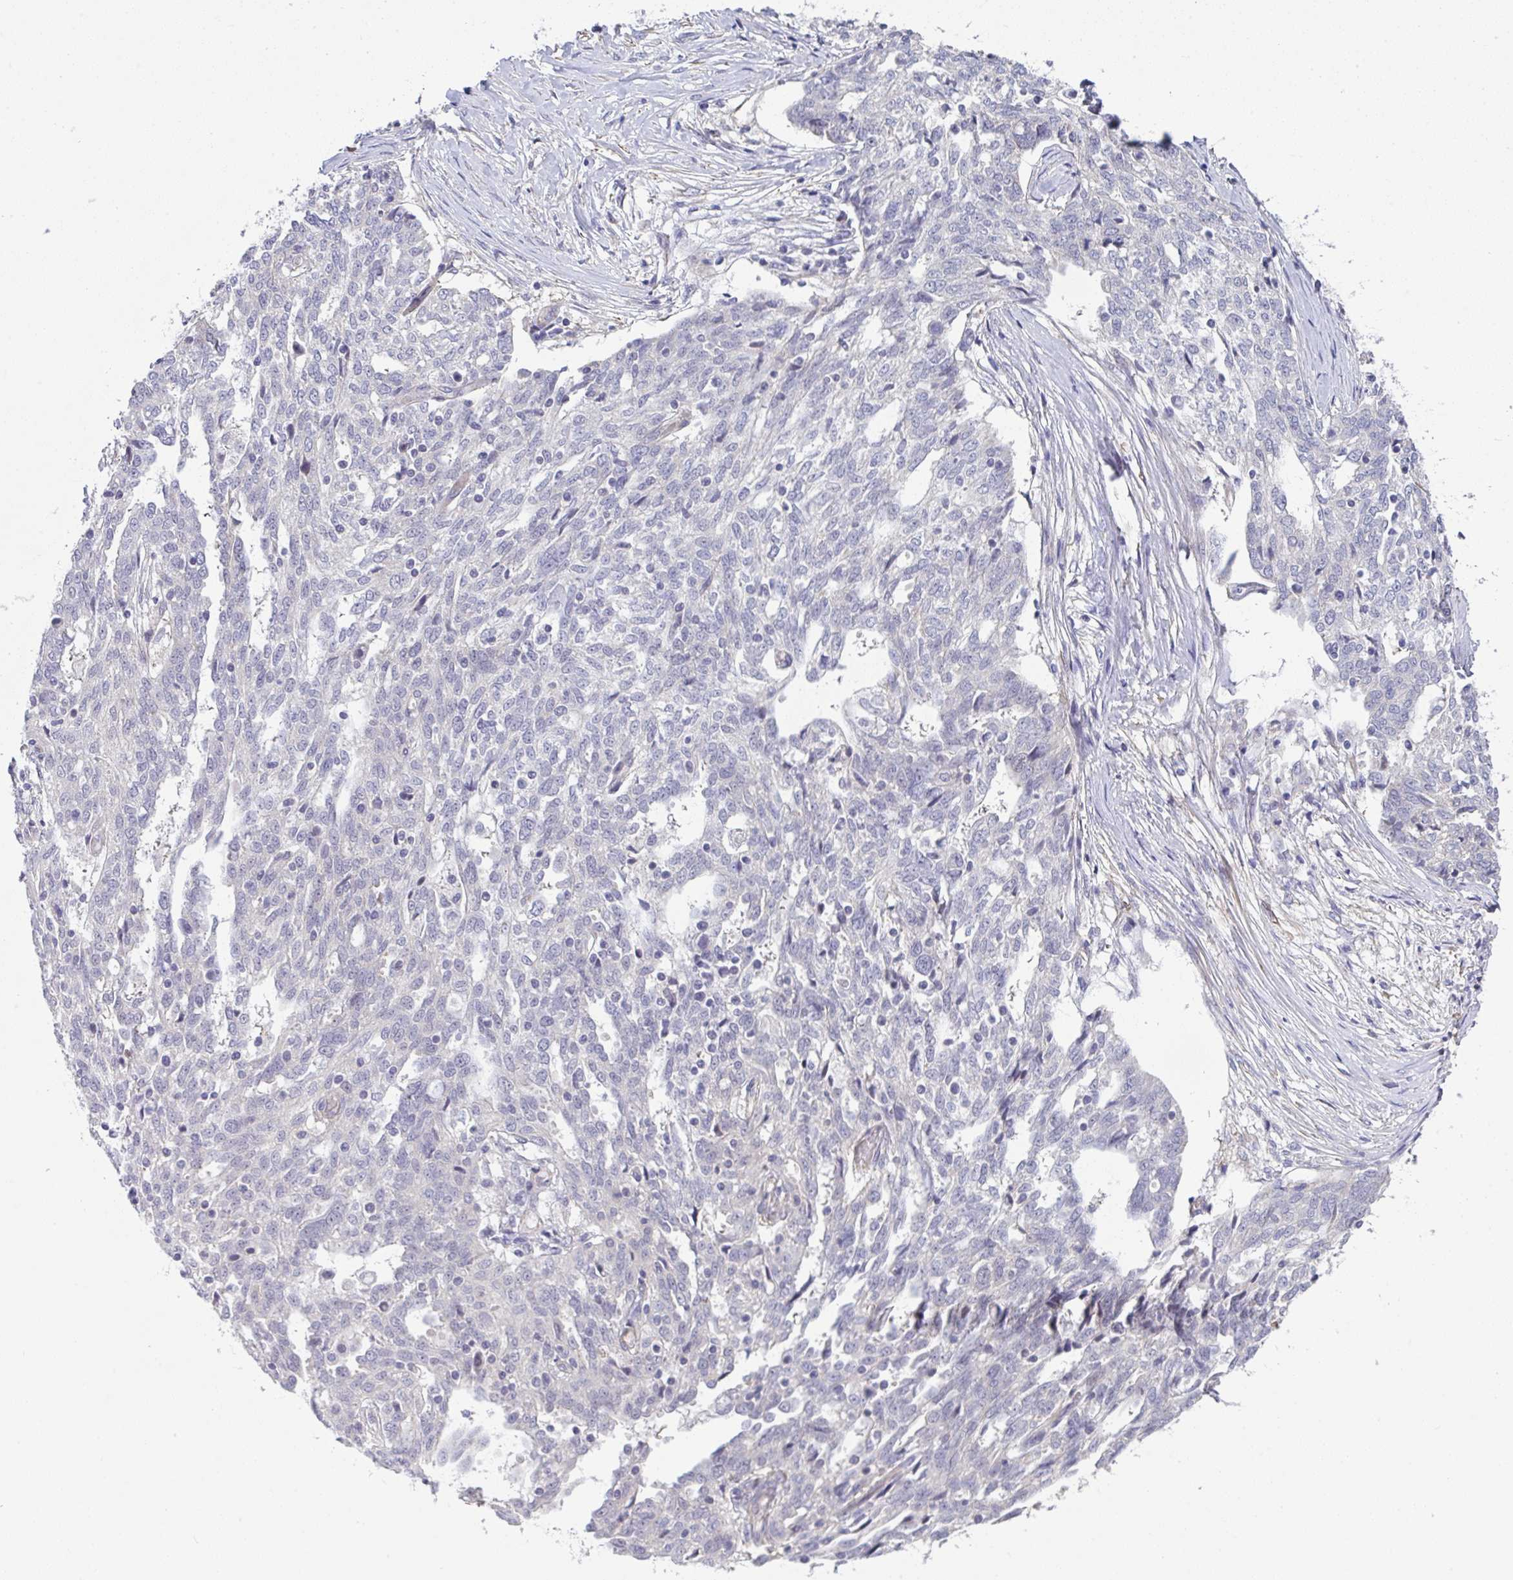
{"staining": {"intensity": "negative", "quantity": "none", "location": "none"}, "tissue": "ovarian cancer", "cell_type": "Tumor cells", "image_type": "cancer", "snomed": [{"axis": "morphology", "description": "Cystadenocarcinoma, serous, NOS"}, {"axis": "topography", "description": "Ovary"}], "caption": "A high-resolution micrograph shows IHC staining of ovarian serous cystadenocarcinoma, which displays no significant staining in tumor cells.", "gene": "MYL12A", "patient": {"sex": "female", "age": 67}}